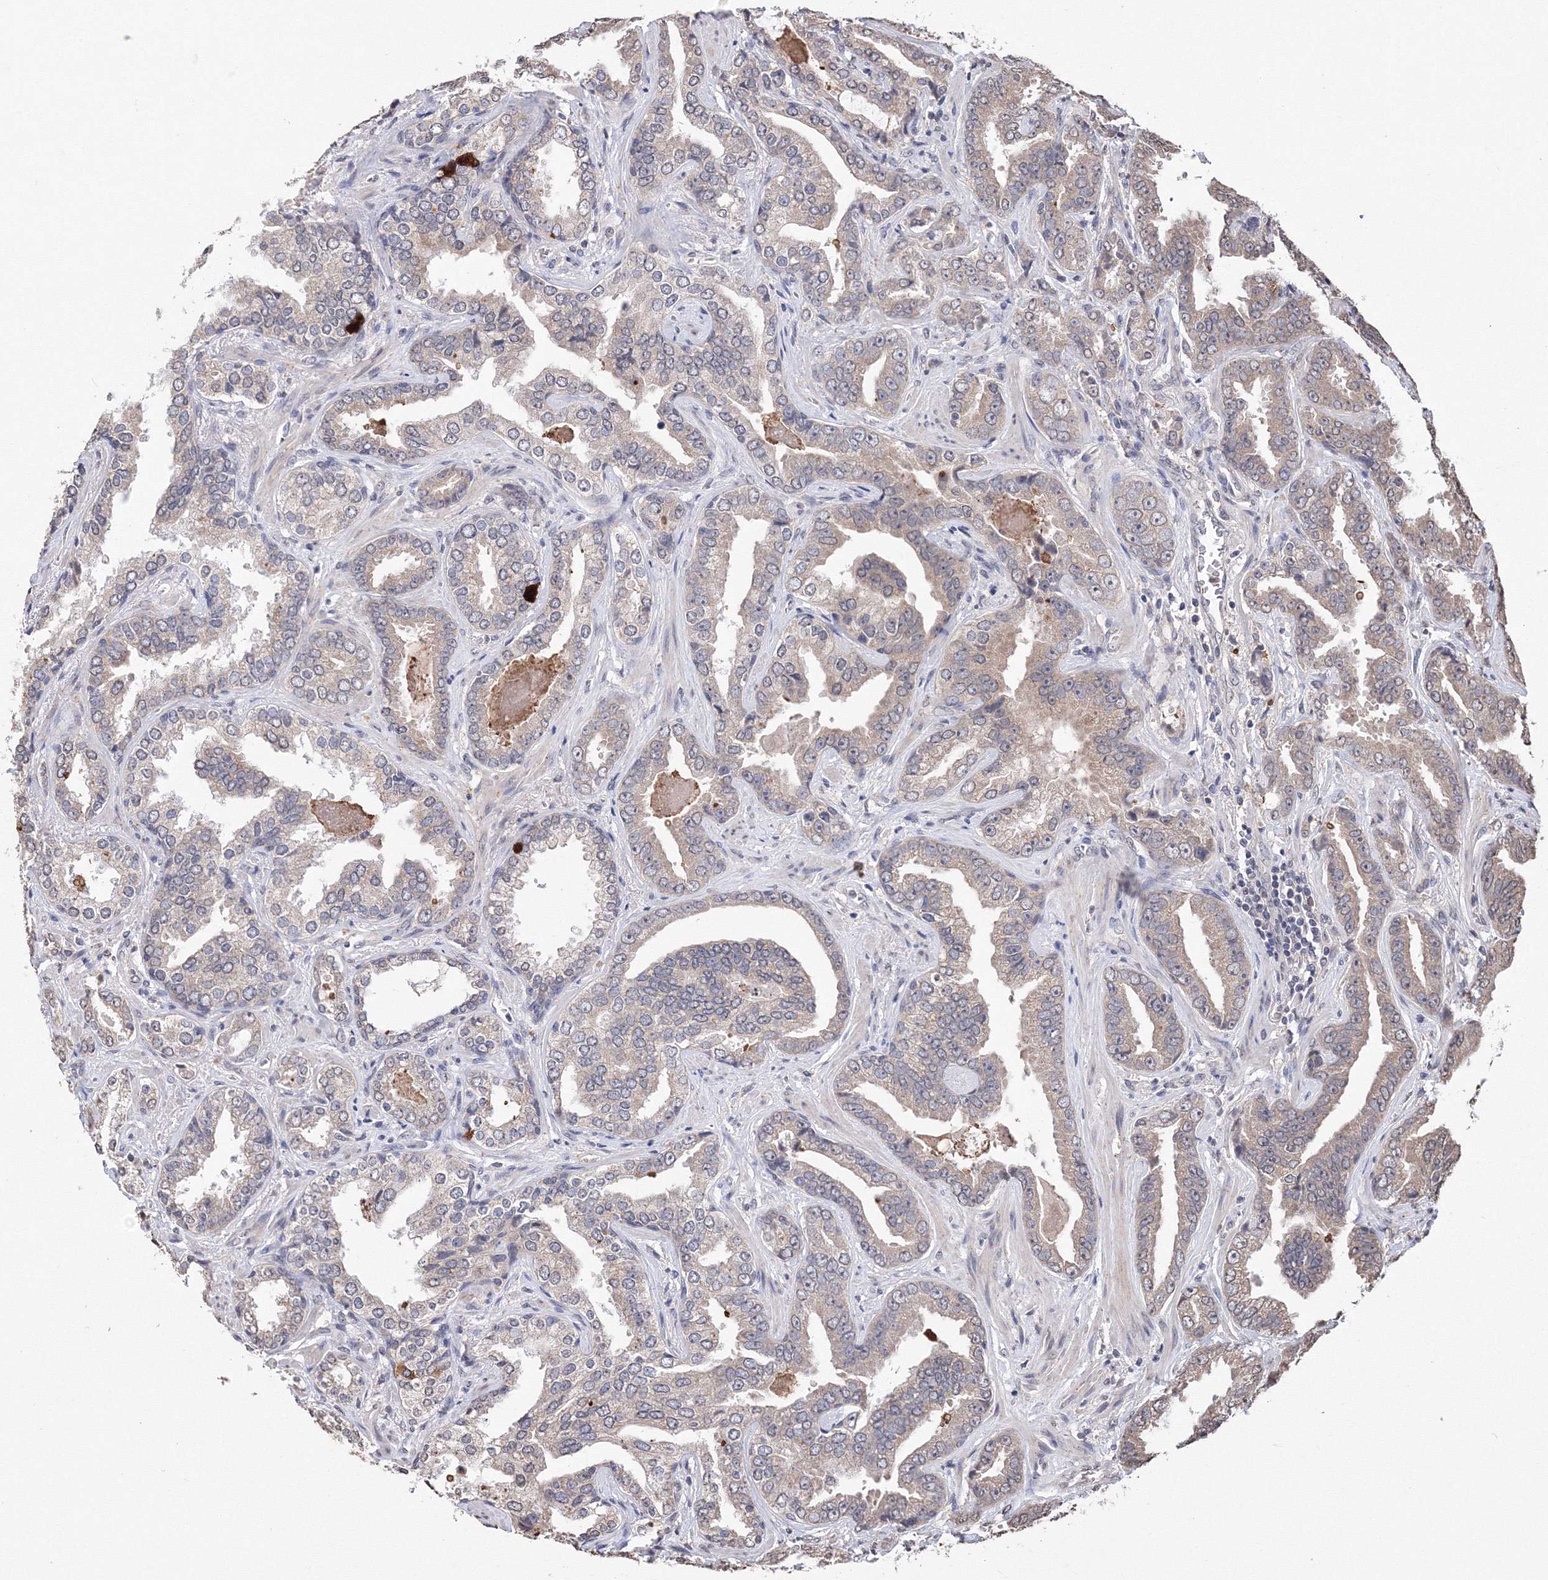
{"staining": {"intensity": "weak", "quantity": "<25%", "location": "cytoplasmic/membranous"}, "tissue": "prostate cancer", "cell_type": "Tumor cells", "image_type": "cancer", "snomed": [{"axis": "morphology", "description": "Adenocarcinoma, Low grade"}, {"axis": "topography", "description": "Prostate"}], "caption": "Tumor cells show no significant protein positivity in prostate cancer (low-grade adenocarcinoma). (IHC, brightfield microscopy, high magnification).", "gene": "GPN1", "patient": {"sex": "male", "age": 60}}